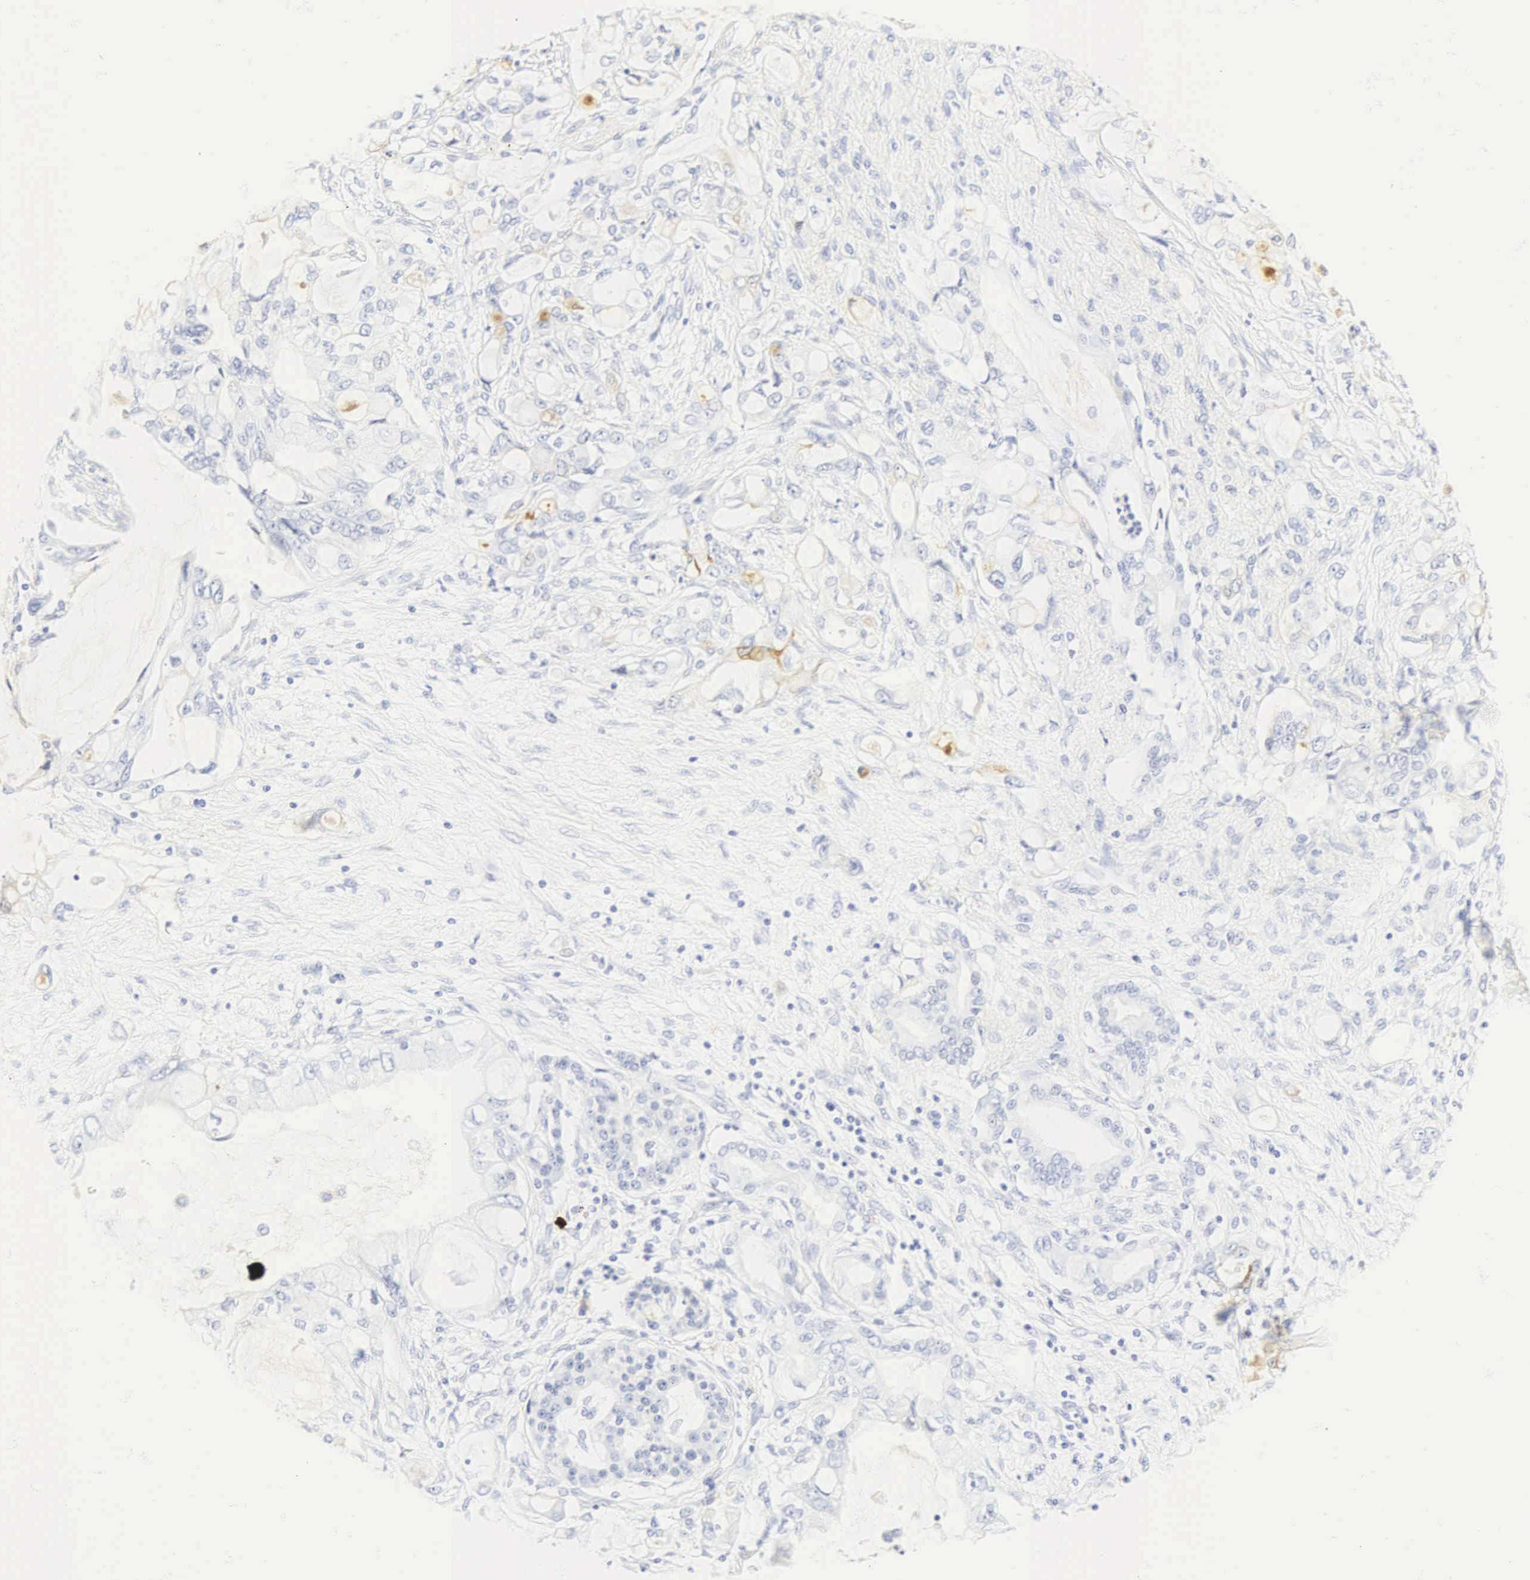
{"staining": {"intensity": "moderate", "quantity": "<25%", "location": "cytoplasmic/membranous"}, "tissue": "pancreatic cancer", "cell_type": "Tumor cells", "image_type": "cancer", "snomed": [{"axis": "morphology", "description": "Adenocarcinoma, NOS"}, {"axis": "topography", "description": "Pancreas"}], "caption": "Pancreatic adenocarcinoma was stained to show a protein in brown. There is low levels of moderate cytoplasmic/membranous staining in about <25% of tumor cells. The staining was performed using DAB, with brown indicating positive protein expression. Nuclei are stained blue with hematoxylin.", "gene": "CGB3", "patient": {"sex": "female", "age": 70}}